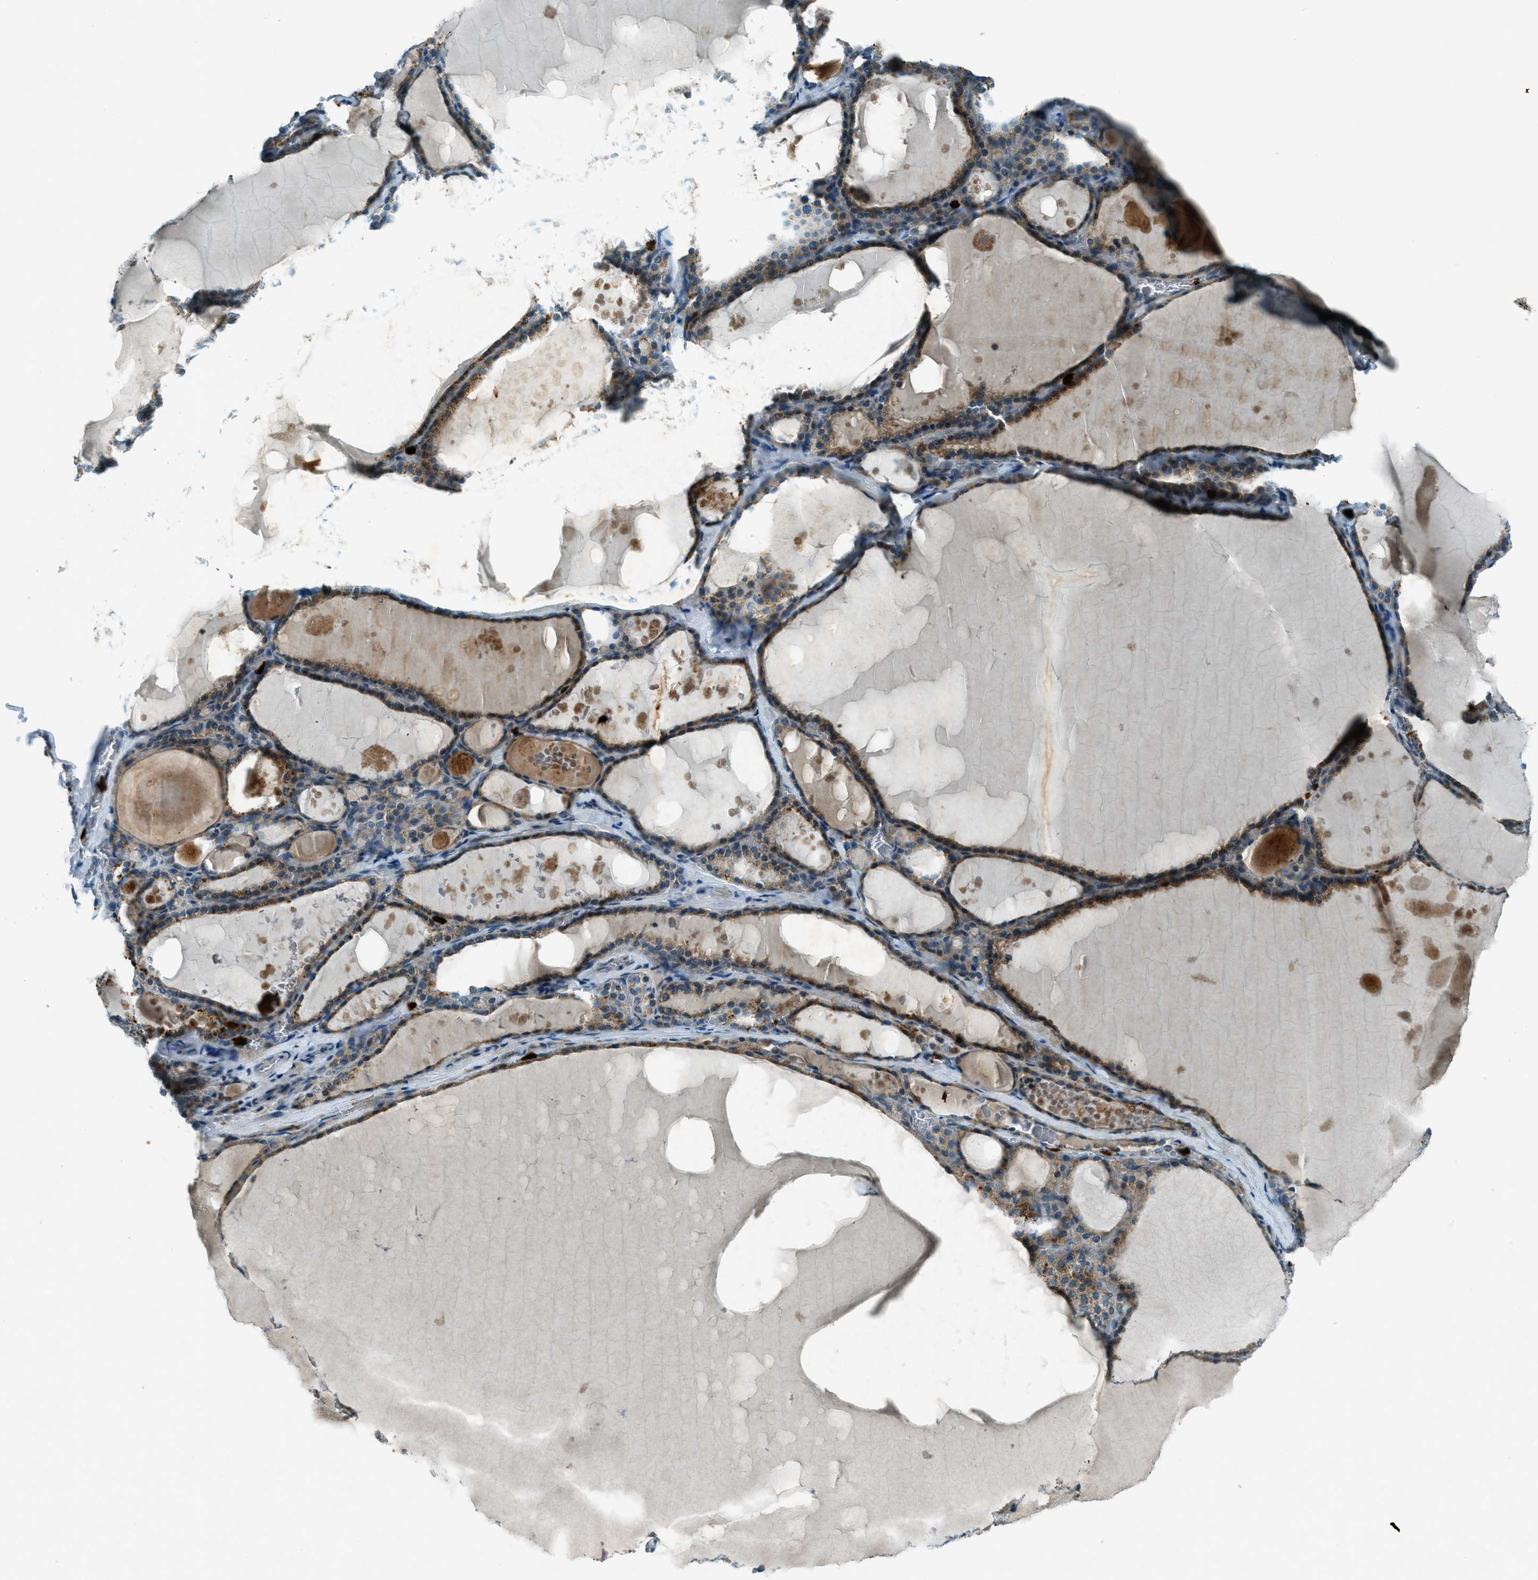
{"staining": {"intensity": "moderate", "quantity": ">75%", "location": "cytoplasmic/membranous"}, "tissue": "thyroid gland", "cell_type": "Glandular cells", "image_type": "normal", "snomed": [{"axis": "morphology", "description": "Normal tissue, NOS"}, {"axis": "topography", "description": "Thyroid gland"}], "caption": "IHC photomicrograph of benign thyroid gland: thyroid gland stained using IHC shows medium levels of moderate protein expression localized specifically in the cytoplasmic/membranous of glandular cells, appearing as a cytoplasmic/membranous brown color.", "gene": "FAR1", "patient": {"sex": "male", "age": 56}}